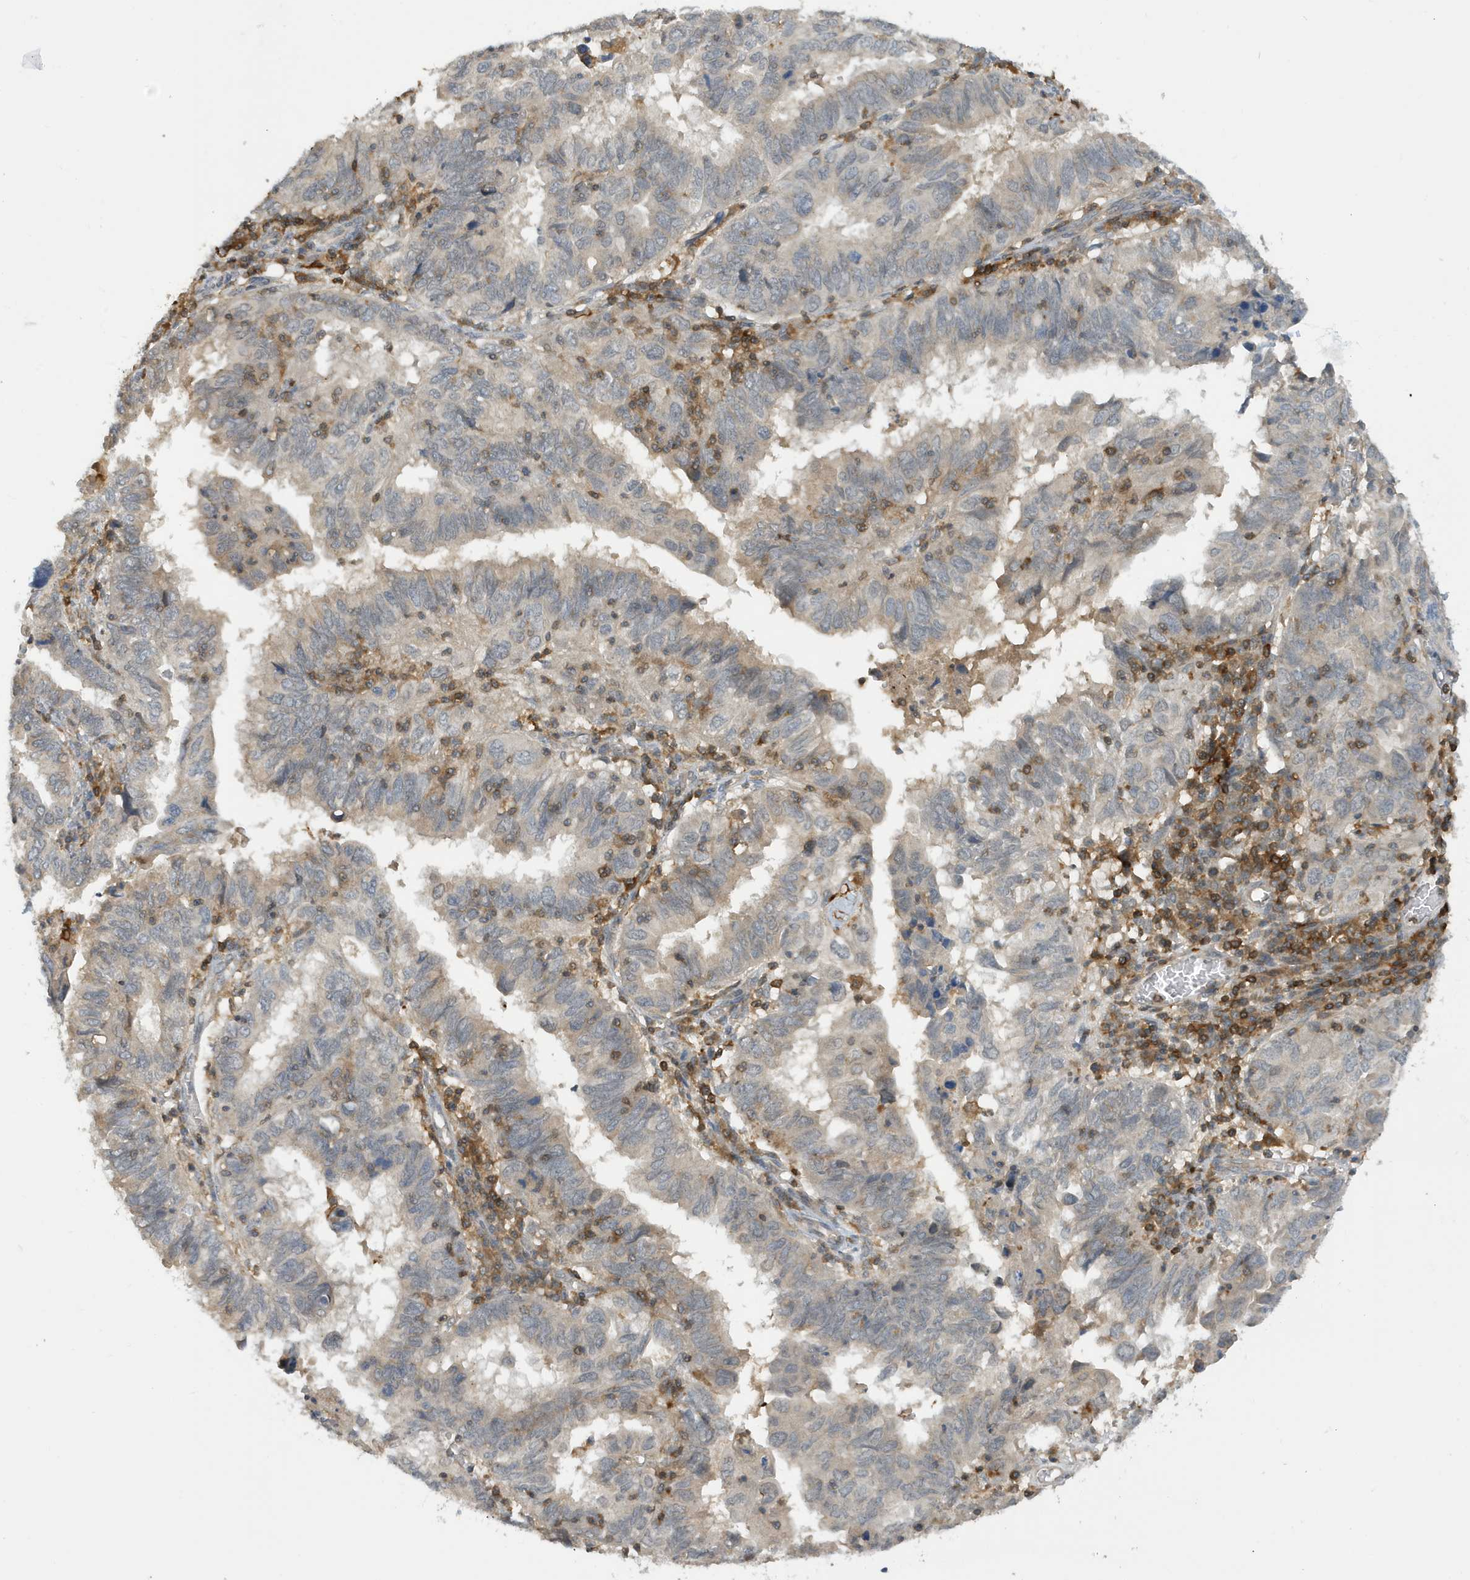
{"staining": {"intensity": "negative", "quantity": "none", "location": "none"}, "tissue": "endometrial cancer", "cell_type": "Tumor cells", "image_type": "cancer", "snomed": [{"axis": "morphology", "description": "Adenocarcinoma, NOS"}, {"axis": "topography", "description": "Uterus"}], "caption": "Immunohistochemistry (IHC) of human endometrial cancer (adenocarcinoma) displays no positivity in tumor cells.", "gene": "NSUN3", "patient": {"sex": "female", "age": 77}}